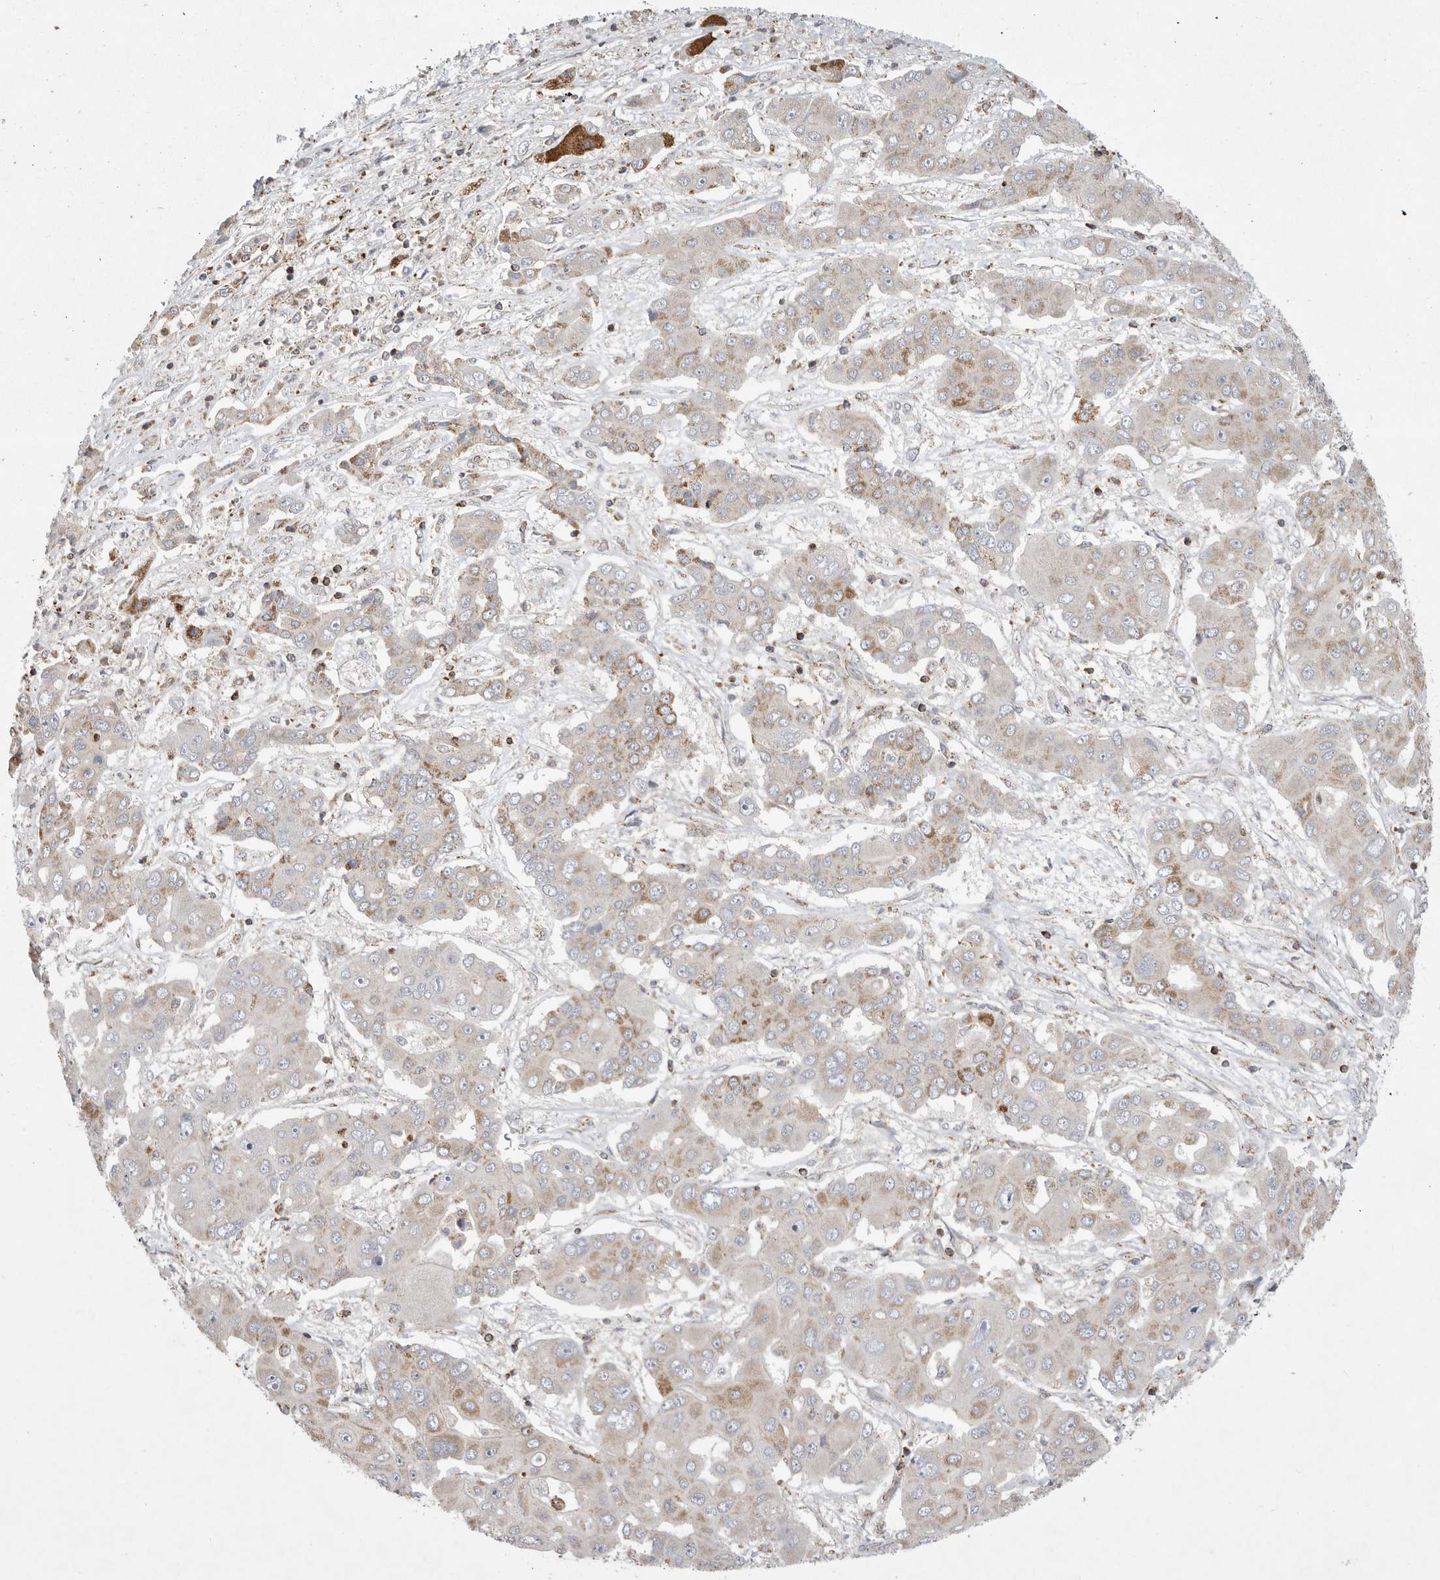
{"staining": {"intensity": "moderate", "quantity": "<25%", "location": "cytoplasmic/membranous"}, "tissue": "liver cancer", "cell_type": "Tumor cells", "image_type": "cancer", "snomed": [{"axis": "morphology", "description": "Cholangiocarcinoma"}, {"axis": "topography", "description": "Liver"}], "caption": "Immunohistochemical staining of liver cancer reveals moderate cytoplasmic/membranous protein positivity in approximately <25% of tumor cells. (DAB (3,3'-diaminobenzidine) IHC, brown staining for protein, blue staining for nuclei).", "gene": "MPZL1", "patient": {"sex": "male", "age": 67}}